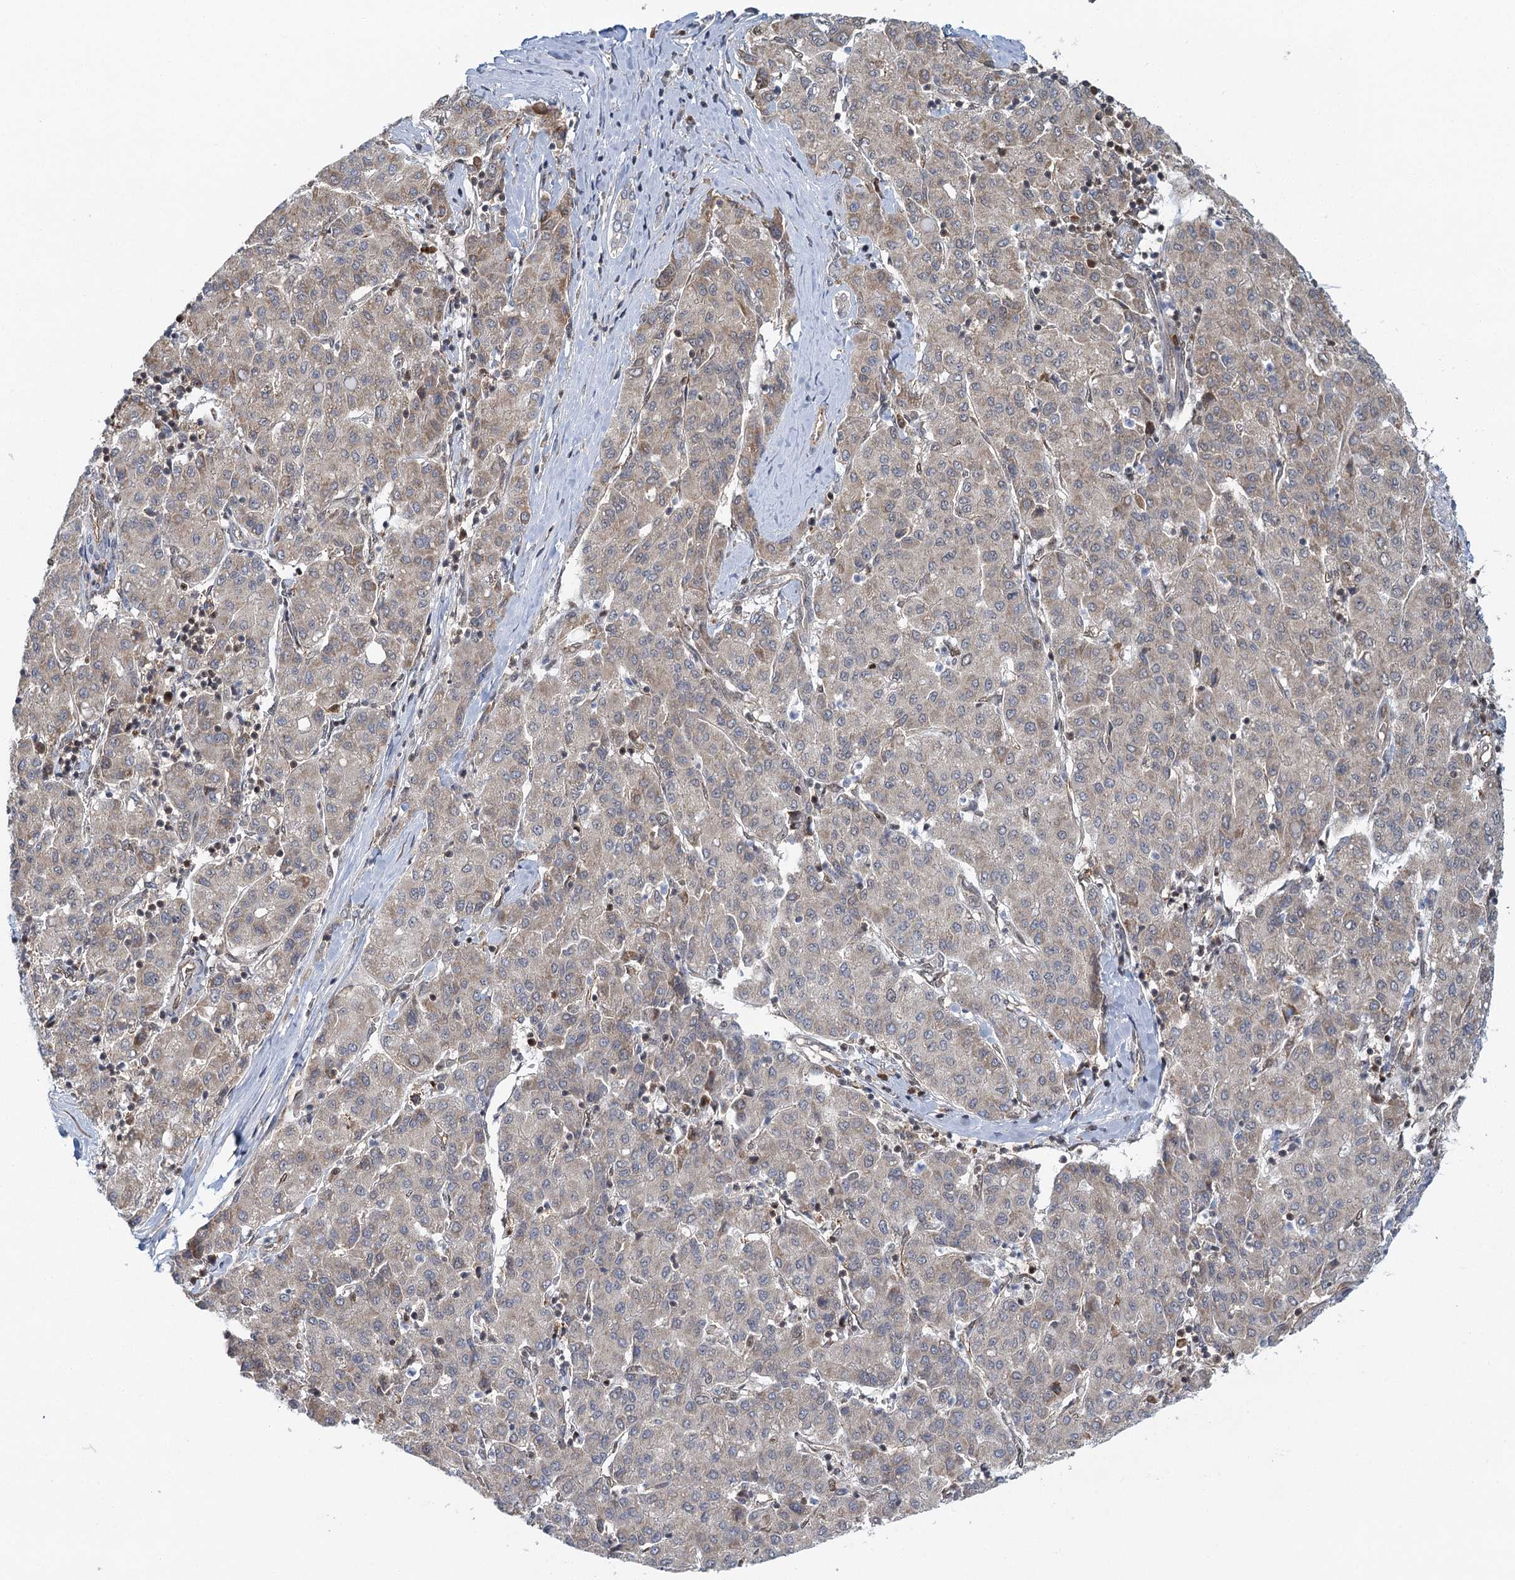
{"staining": {"intensity": "weak", "quantity": "<25%", "location": "cytoplasmic/membranous"}, "tissue": "liver cancer", "cell_type": "Tumor cells", "image_type": "cancer", "snomed": [{"axis": "morphology", "description": "Carcinoma, Hepatocellular, NOS"}, {"axis": "topography", "description": "Liver"}], "caption": "A histopathology image of liver hepatocellular carcinoma stained for a protein shows no brown staining in tumor cells.", "gene": "GPATCH11", "patient": {"sex": "male", "age": 65}}